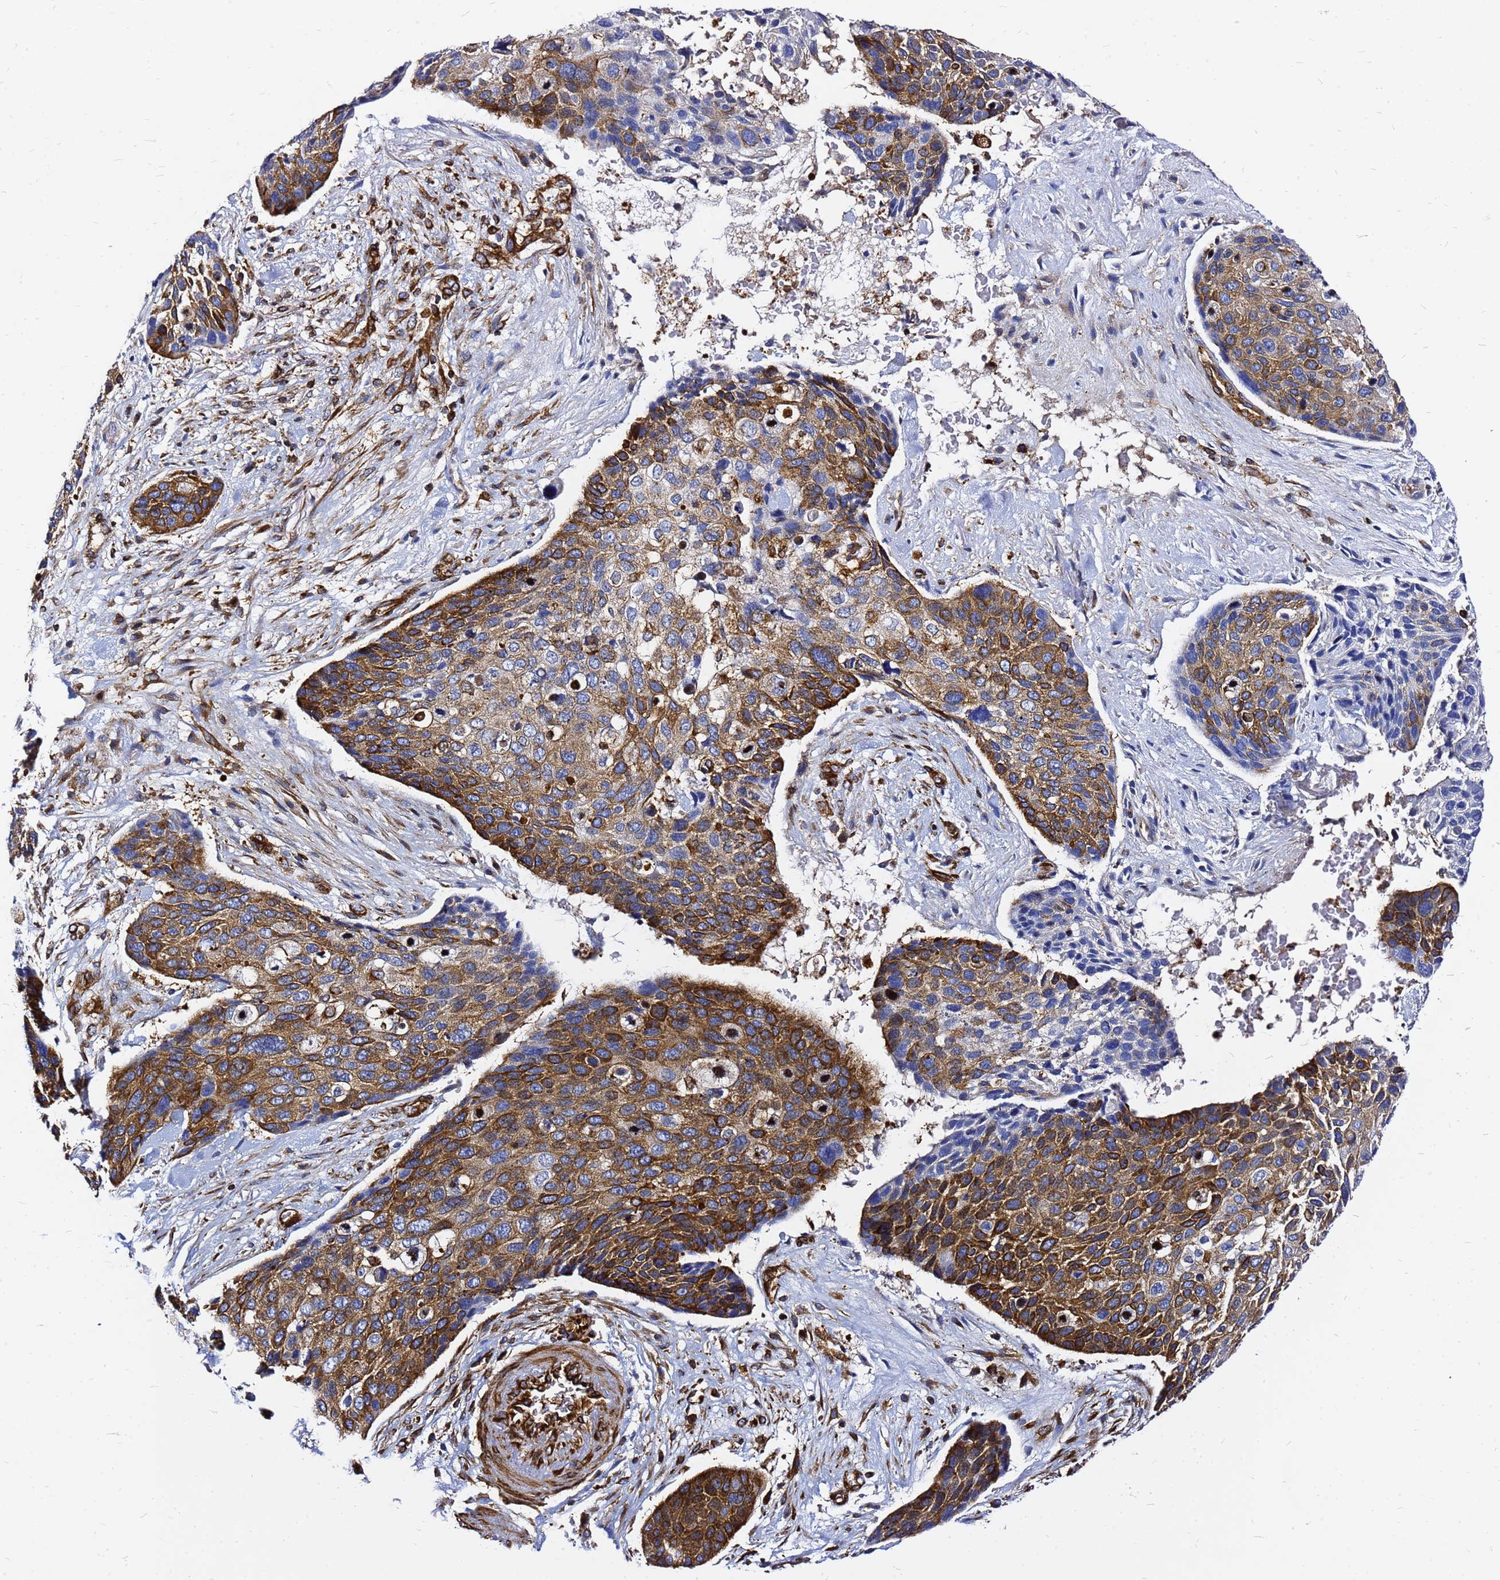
{"staining": {"intensity": "strong", "quantity": ">75%", "location": "cytoplasmic/membranous"}, "tissue": "skin cancer", "cell_type": "Tumor cells", "image_type": "cancer", "snomed": [{"axis": "morphology", "description": "Basal cell carcinoma"}, {"axis": "topography", "description": "Skin"}], "caption": "The histopathology image exhibits staining of skin basal cell carcinoma, revealing strong cytoplasmic/membranous protein positivity (brown color) within tumor cells. The protein of interest is stained brown, and the nuclei are stained in blue (DAB IHC with brightfield microscopy, high magnification).", "gene": "TUBA8", "patient": {"sex": "female", "age": 74}}